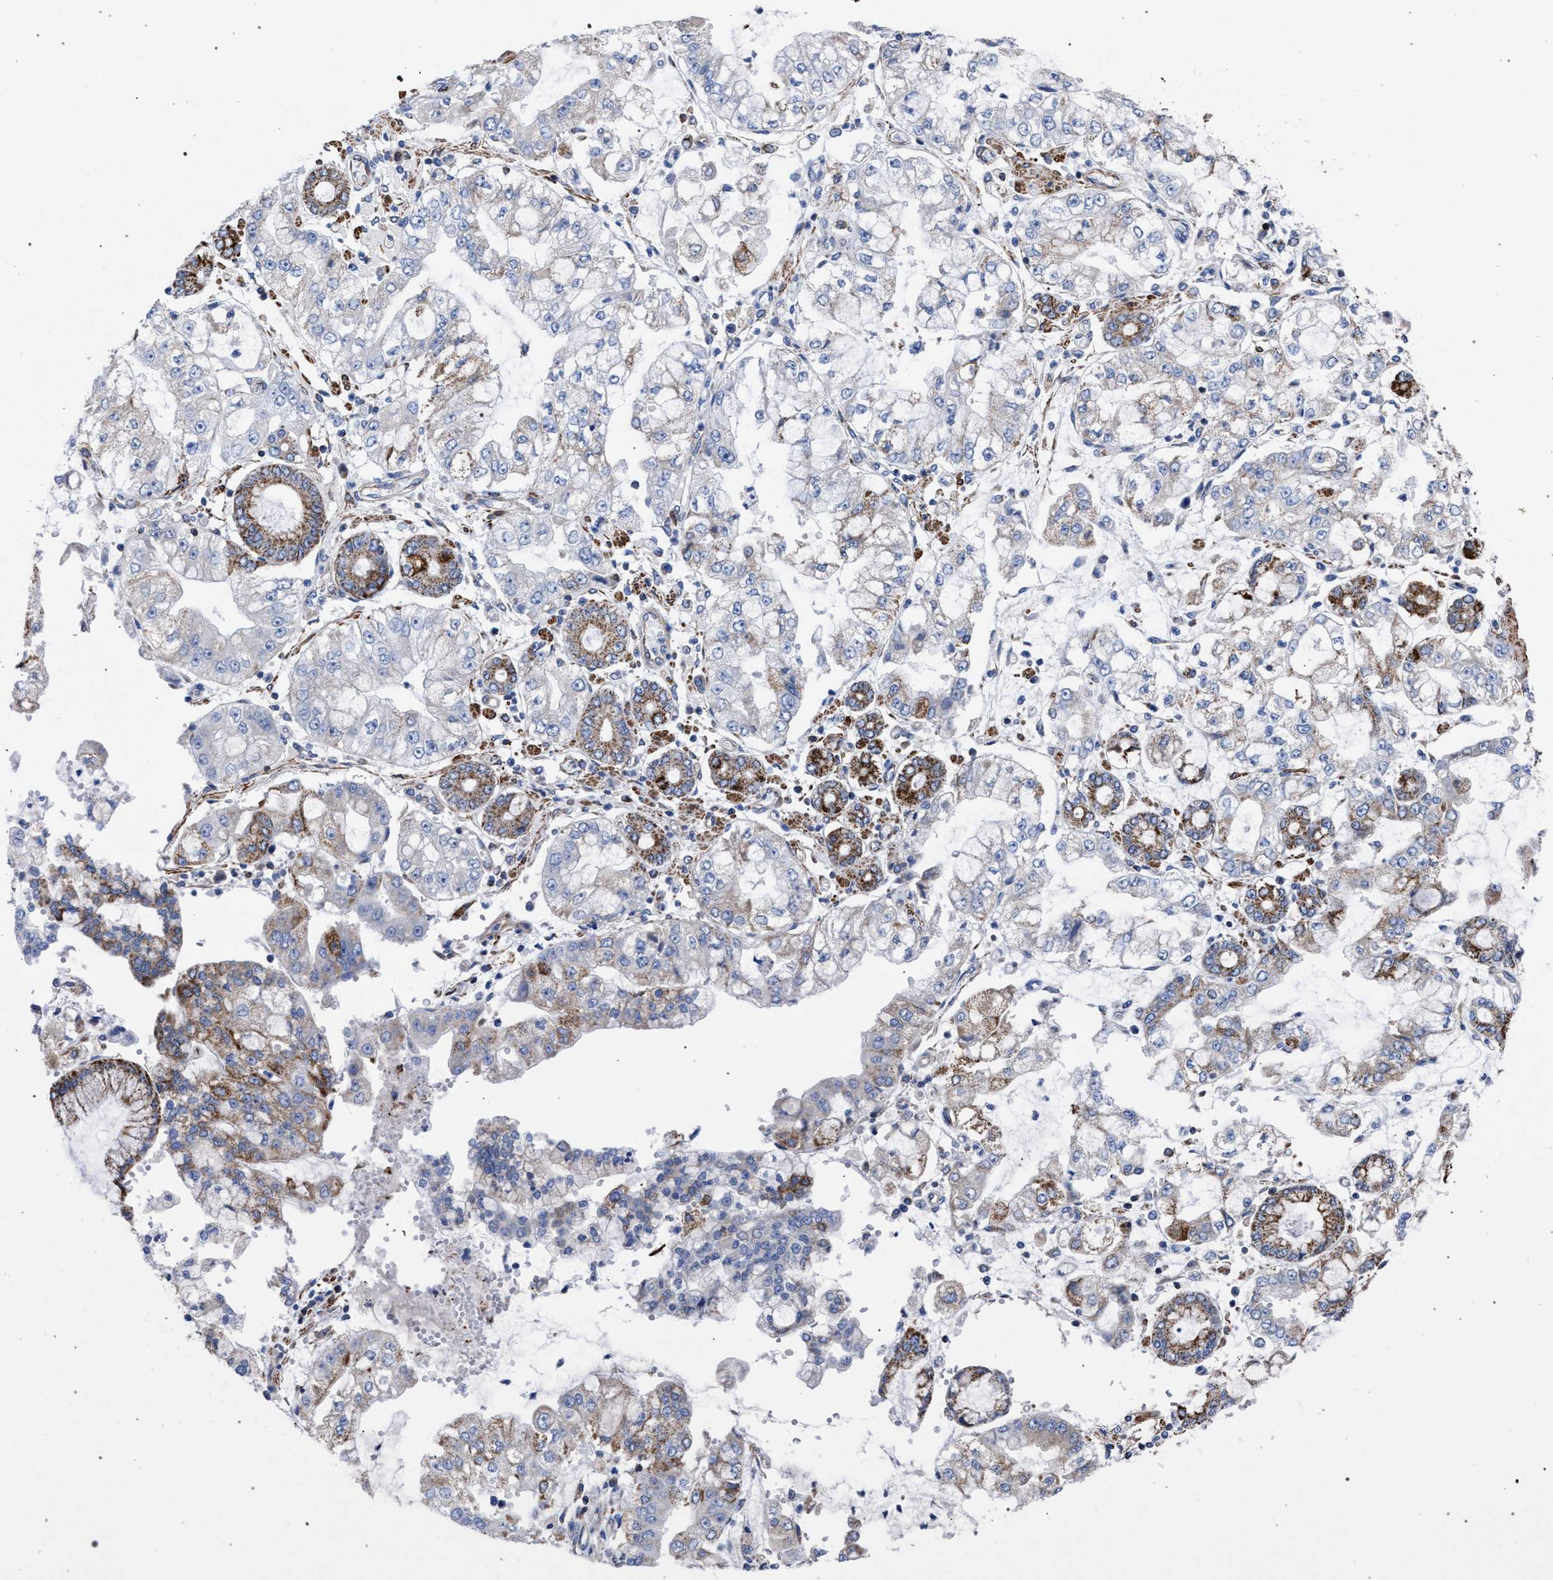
{"staining": {"intensity": "moderate", "quantity": "<25%", "location": "cytoplasmic/membranous"}, "tissue": "stomach cancer", "cell_type": "Tumor cells", "image_type": "cancer", "snomed": [{"axis": "morphology", "description": "Adenocarcinoma, NOS"}, {"axis": "topography", "description": "Stomach"}], "caption": "Moderate cytoplasmic/membranous positivity for a protein is appreciated in approximately <25% of tumor cells of stomach adenocarcinoma using immunohistochemistry.", "gene": "ACADS", "patient": {"sex": "male", "age": 76}}